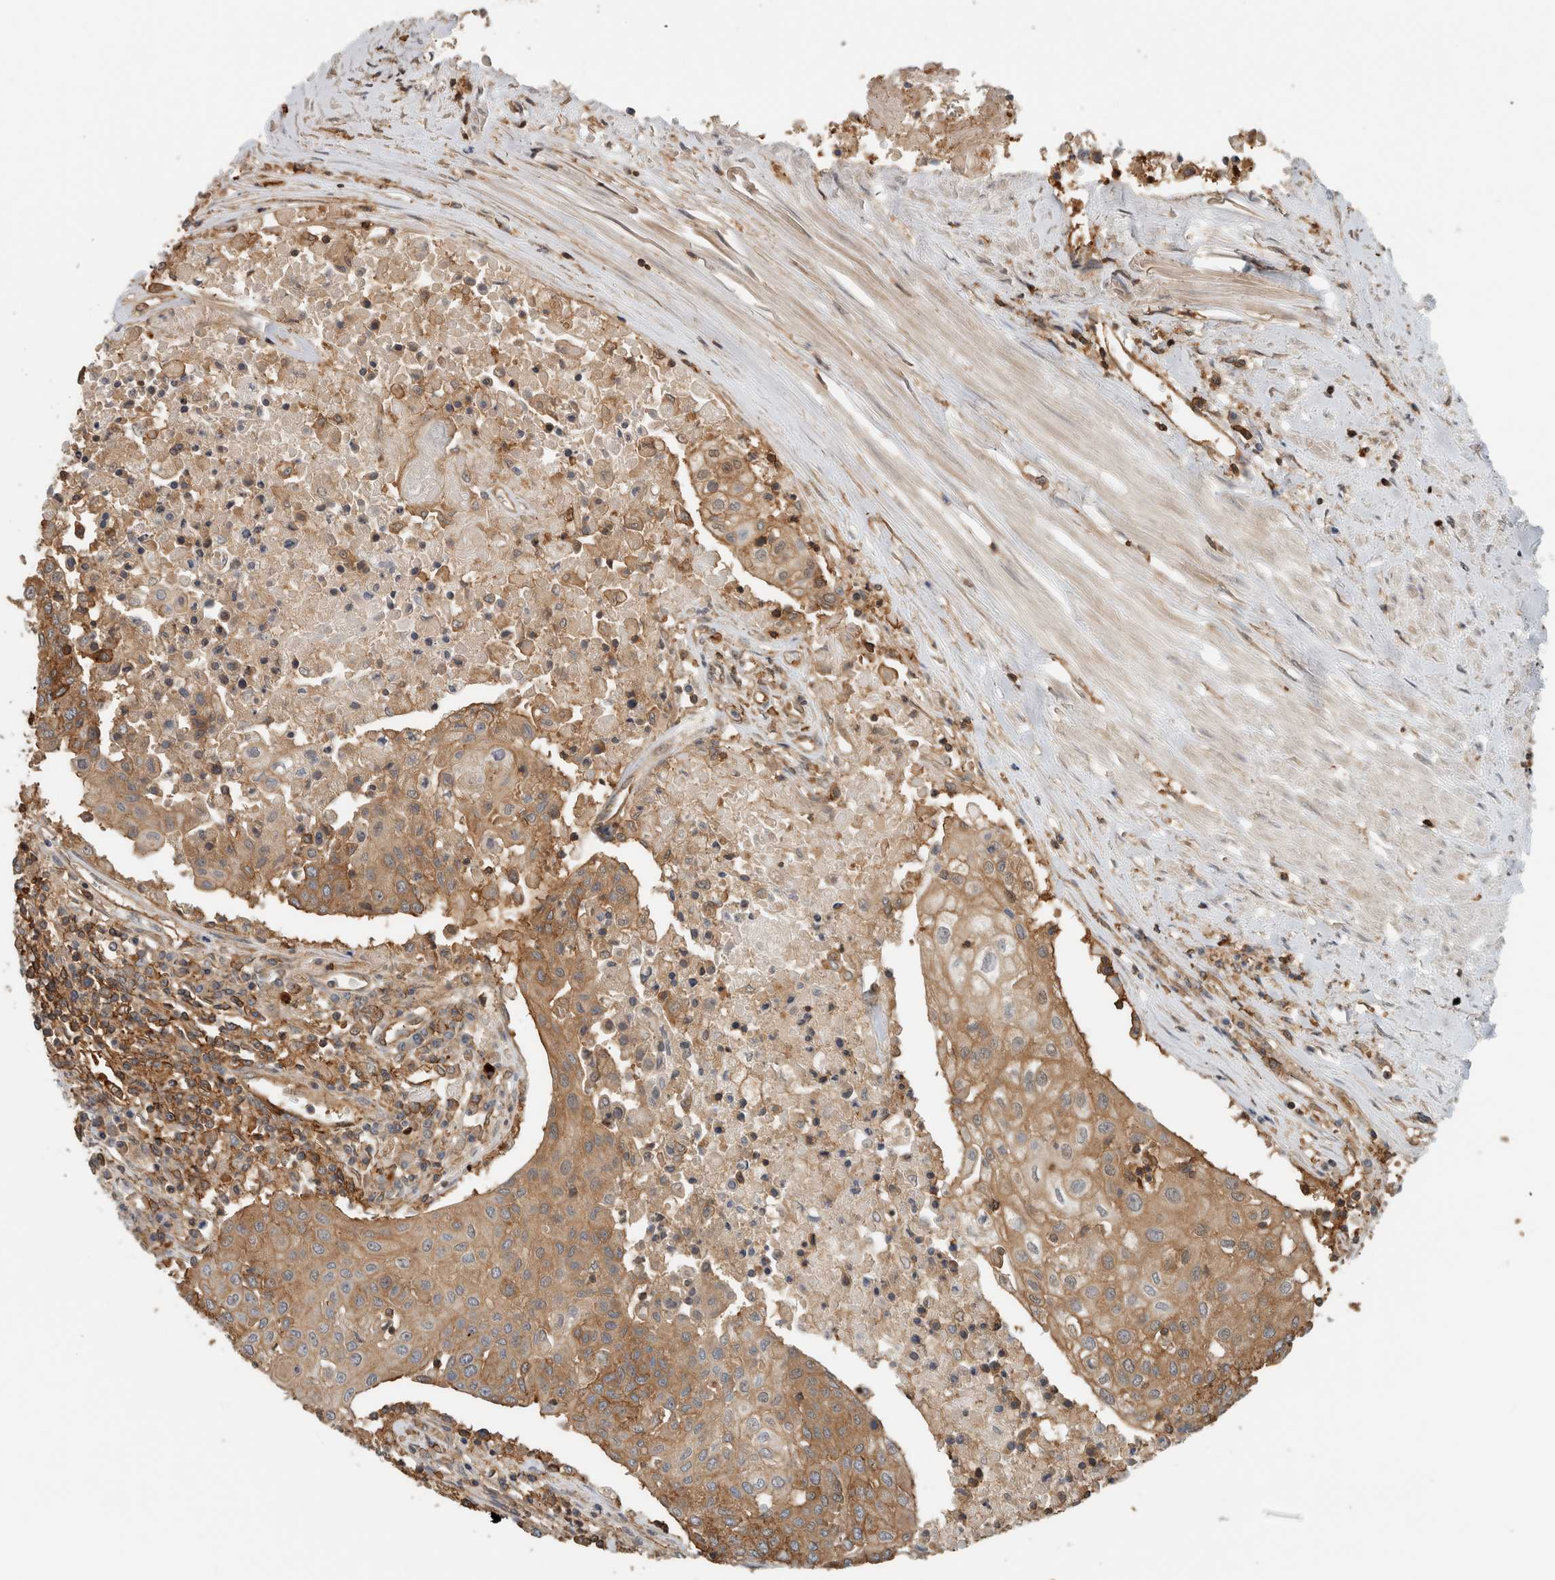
{"staining": {"intensity": "moderate", "quantity": ">75%", "location": "cytoplasmic/membranous"}, "tissue": "urothelial cancer", "cell_type": "Tumor cells", "image_type": "cancer", "snomed": [{"axis": "morphology", "description": "Urothelial carcinoma, High grade"}, {"axis": "topography", "description": "Urinary bladder"}], "caption": "A histopathology image of human urothelial carcinoma (high-grade) stained for a protein reveals moderate cytoplasmic/membranous brown staining in tumor cells.", "gene": "PFDN4", "patient": {"sex": "female", "age": 85}}